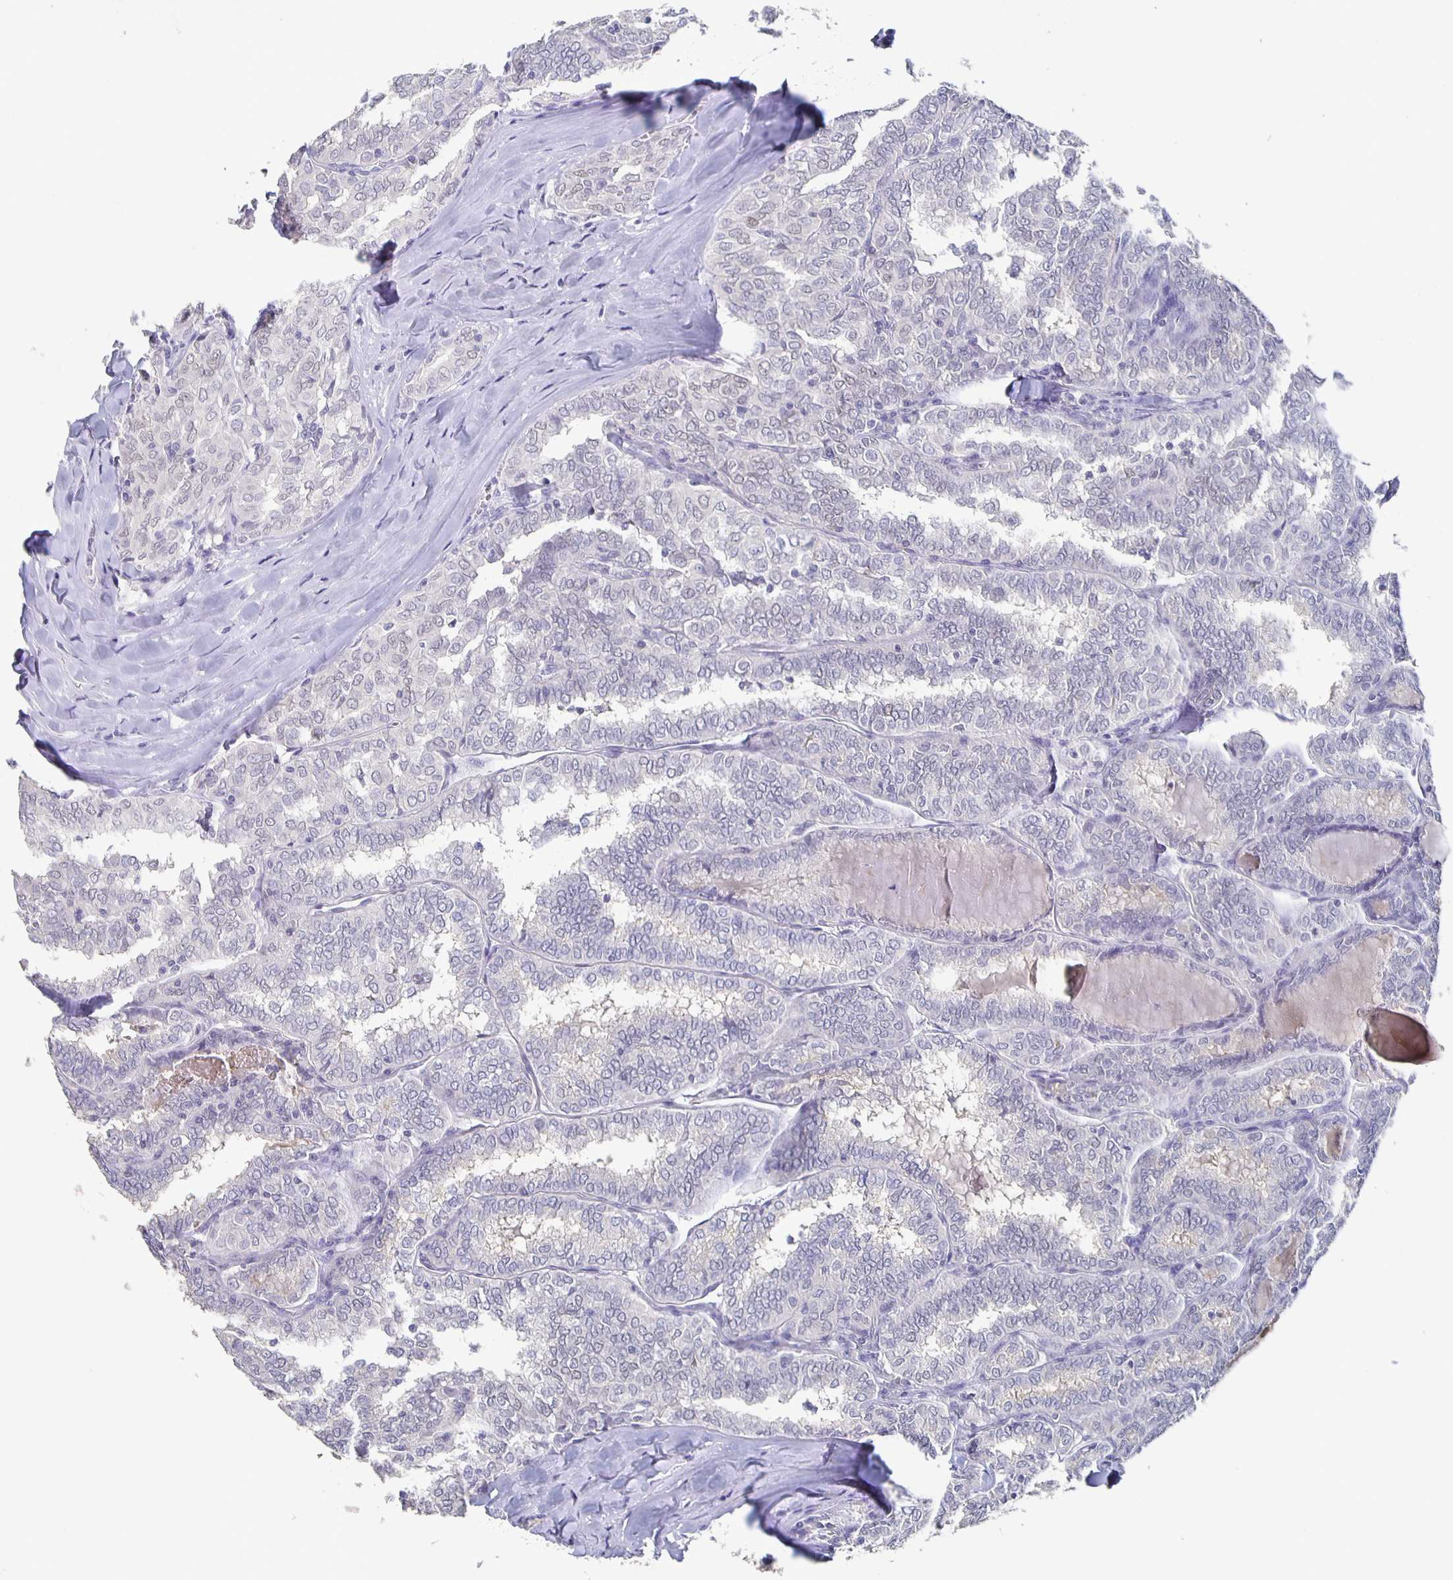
{"staining": {"intensity": "negative", "quantity": "none", "location": "none"}, "tissue": "thyroid cancer", "cell_type": "Tumor cells", "image_type": "cancer", "snomed": [{"axis": "morphology", "description": "Papillary adenocarcinoma, NOS"}, {"axis": "topography", "description": "Thyroid gland"}], "caption": "Tumor cells show no significant protein staining in thyroid papillary adenocarcinoma. The staining is performed using DAB brown chromogen with nuclei counter-stained in using hematoxylin.", "gene": "CACNA2D2", "patient": {"sex": "female", "age": 30}}